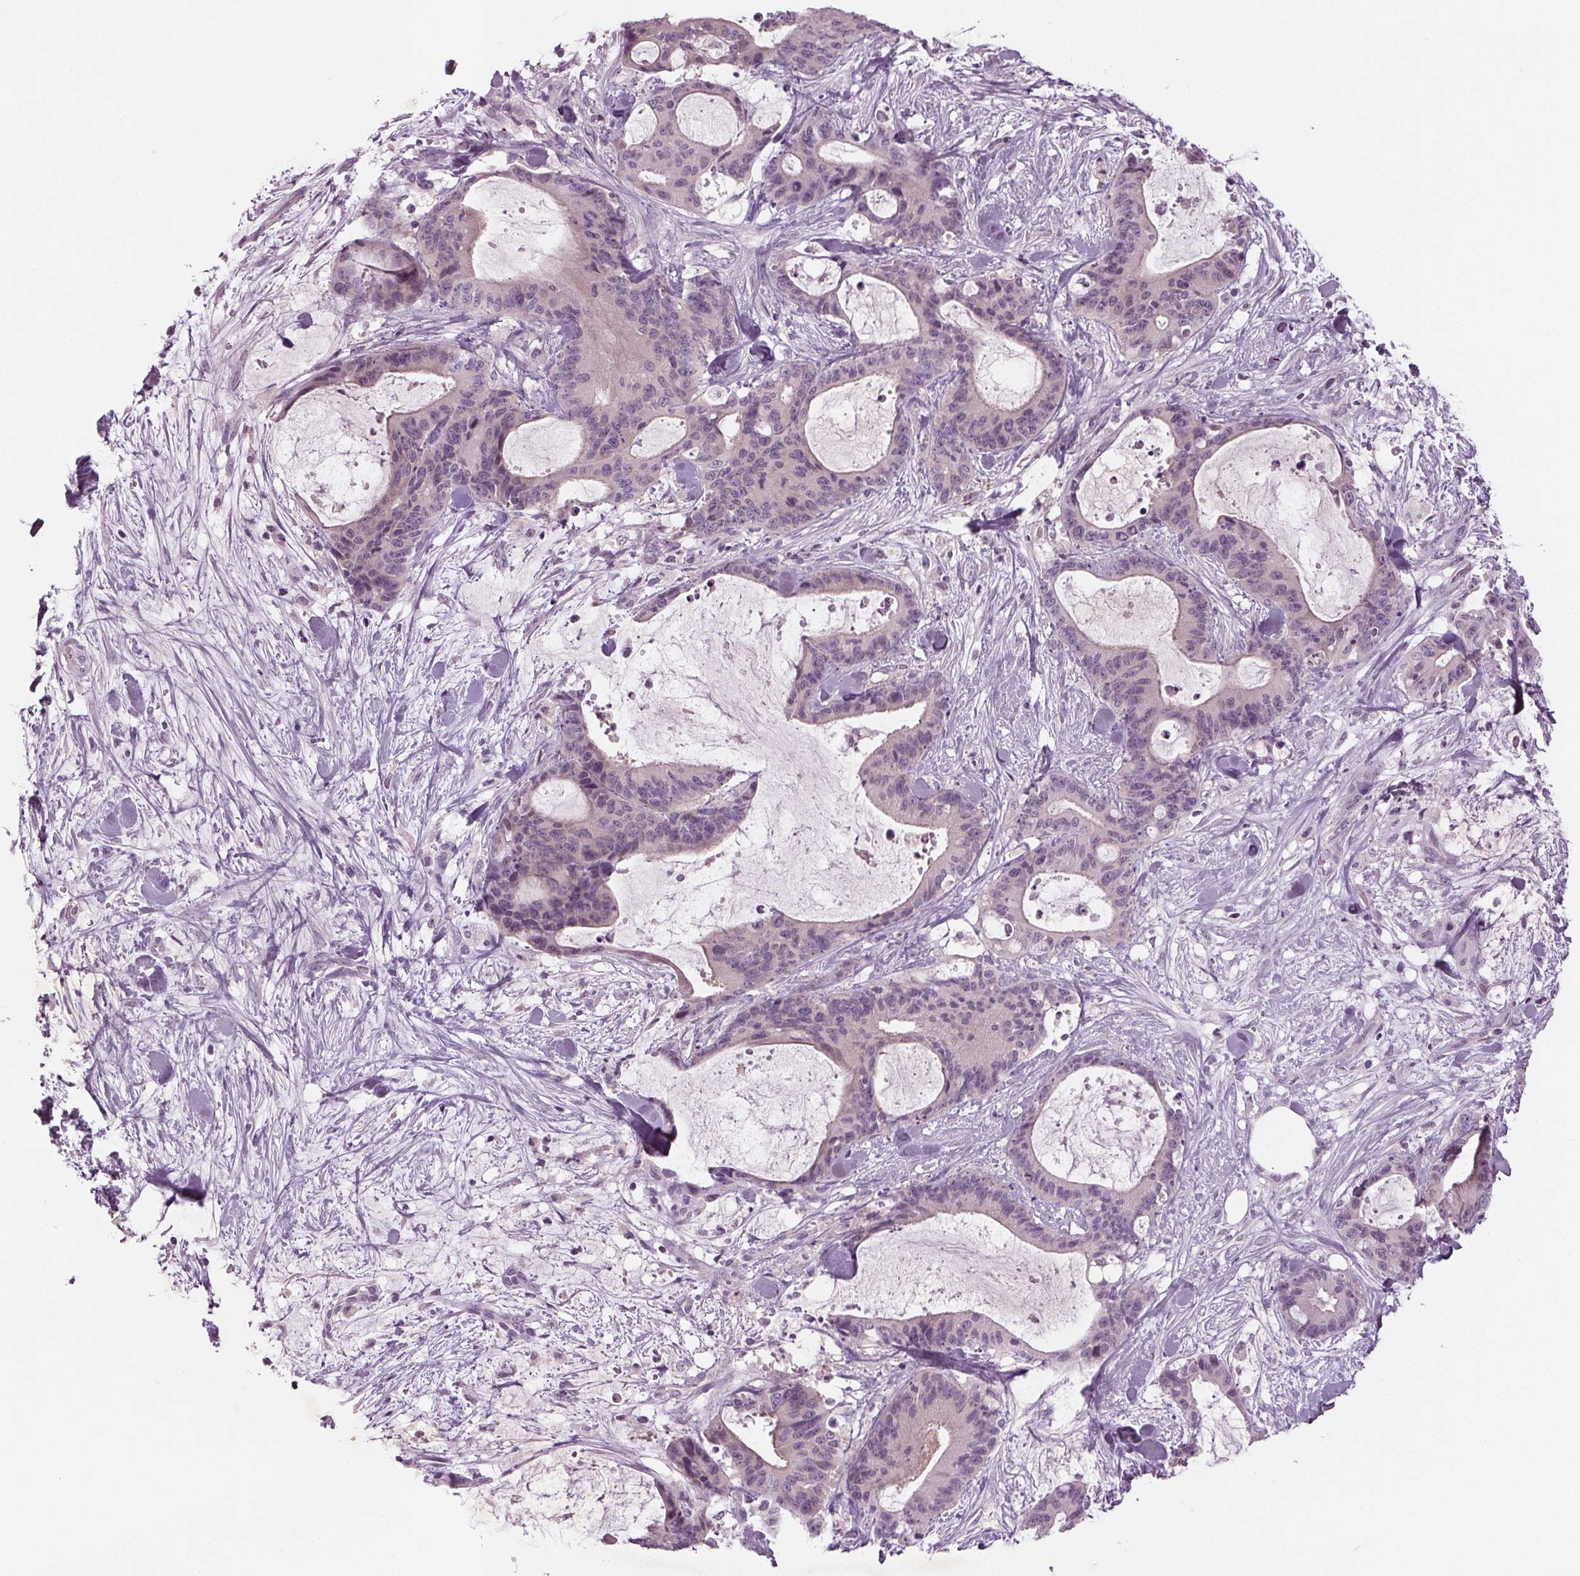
{"staining": {"intensity": "negative", "quantity": "none", "location": "none"}, "tissue": "liver cancer", "cell_type": "Tumor cells", "image_type": "cancer", "snomed": [{"axis": "morphology", "description": "Cholangiocarcinoma"}, {"axis": "topography", "description": "Liver"}], "caption": "An image of liver cholangiocarcinoma stained for a protein demonstrates no brown staining in tumor cells.", "gene": "BHLHE22", "patient": {"sex": "female", "age": 73}}